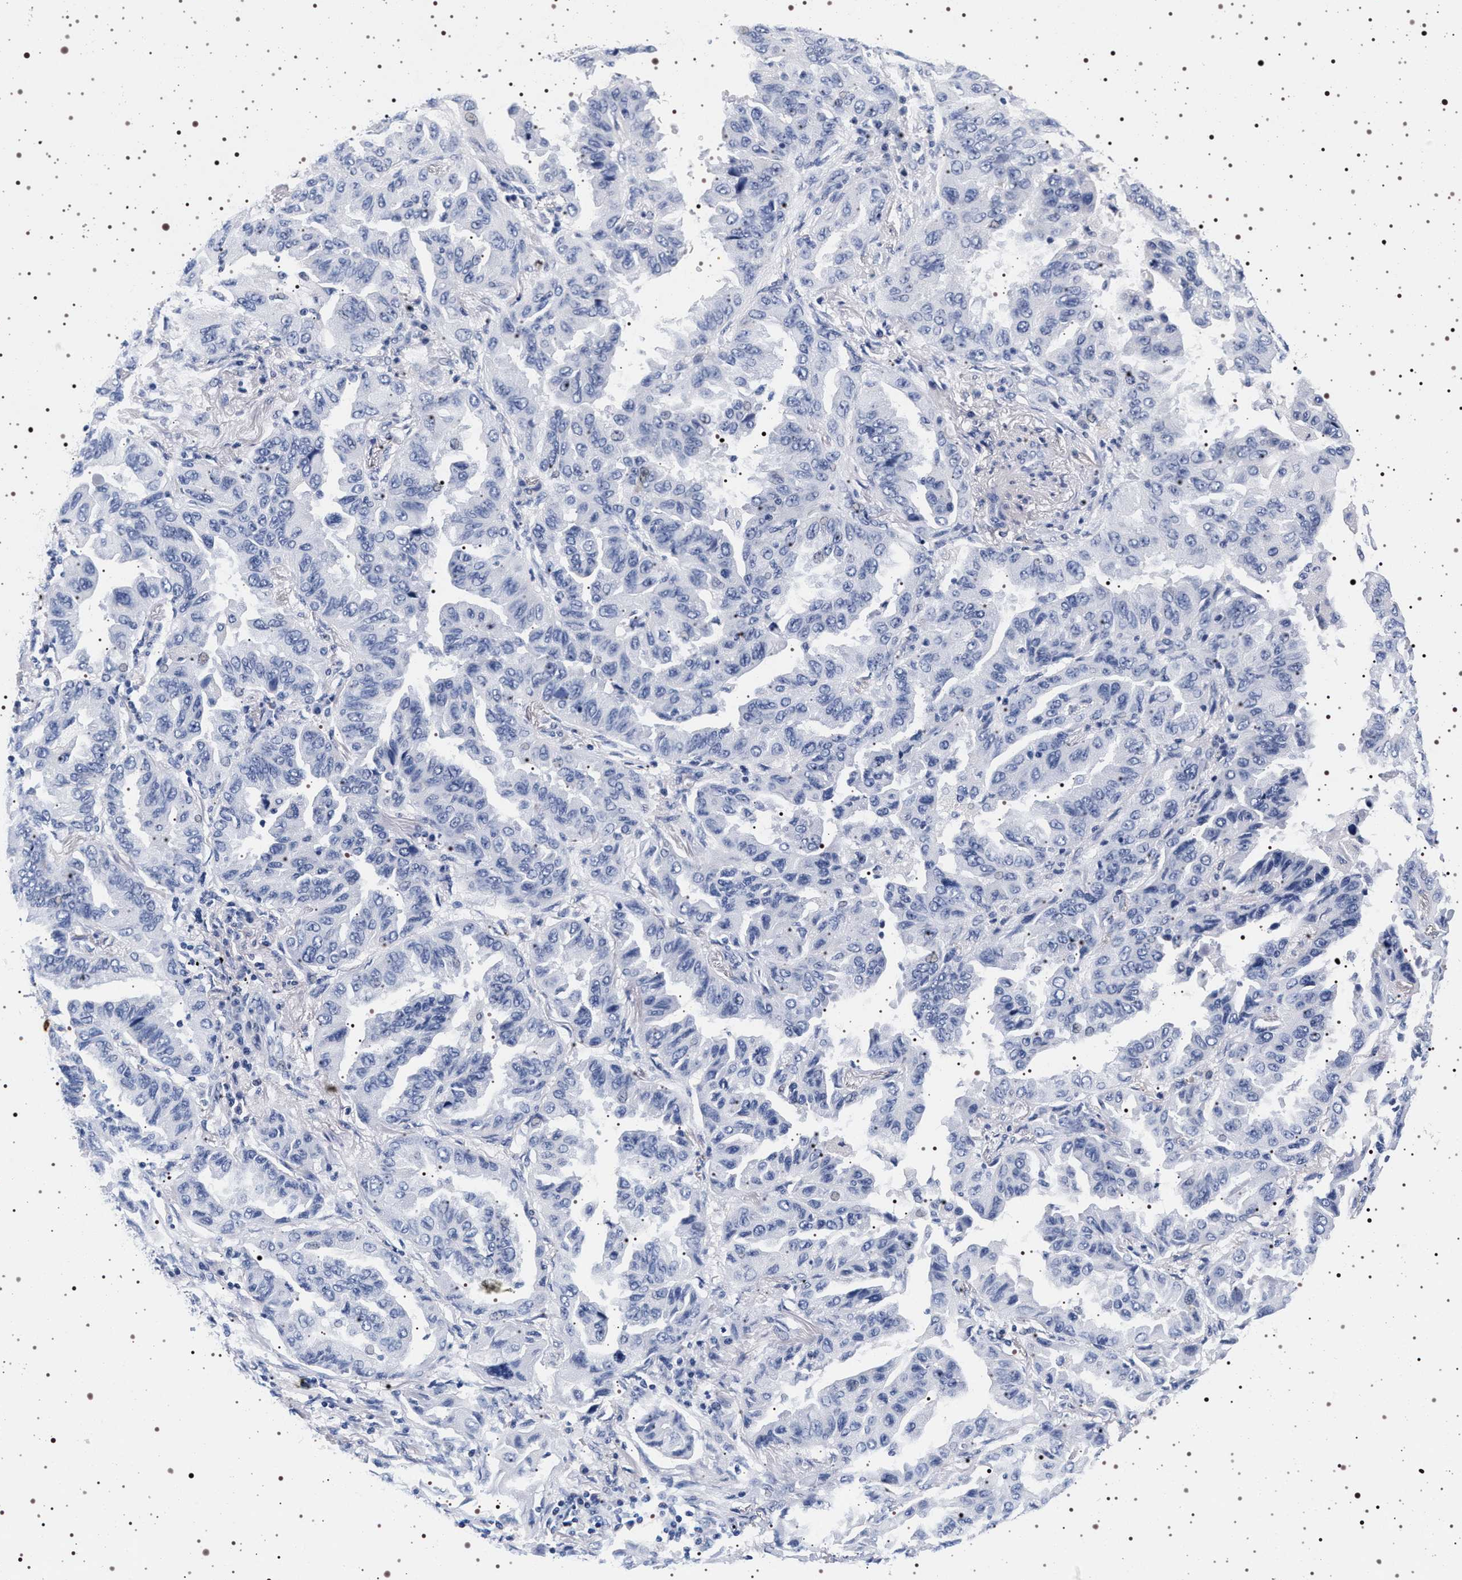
{"staining": {"intensity": "negative", "quantity": "none", "location": "none"}, "tissue": "lung cancer", "cell_type": "Tumor cells", "image_type": "cancer", "snomed": [{"axis": "morphology", "description": "Adenocarcinoma, NOS"}, {"axis": "topography", "description": "Lung"}], "caption": "An immunohistochemistry (IHC) micrograph of lung cancer is shown. There is no staining in tumor cells of lung cancer. Nuclei are stained in blue.", "gene": "SYN1", "patient": {"sex": "female", "age": 65}}